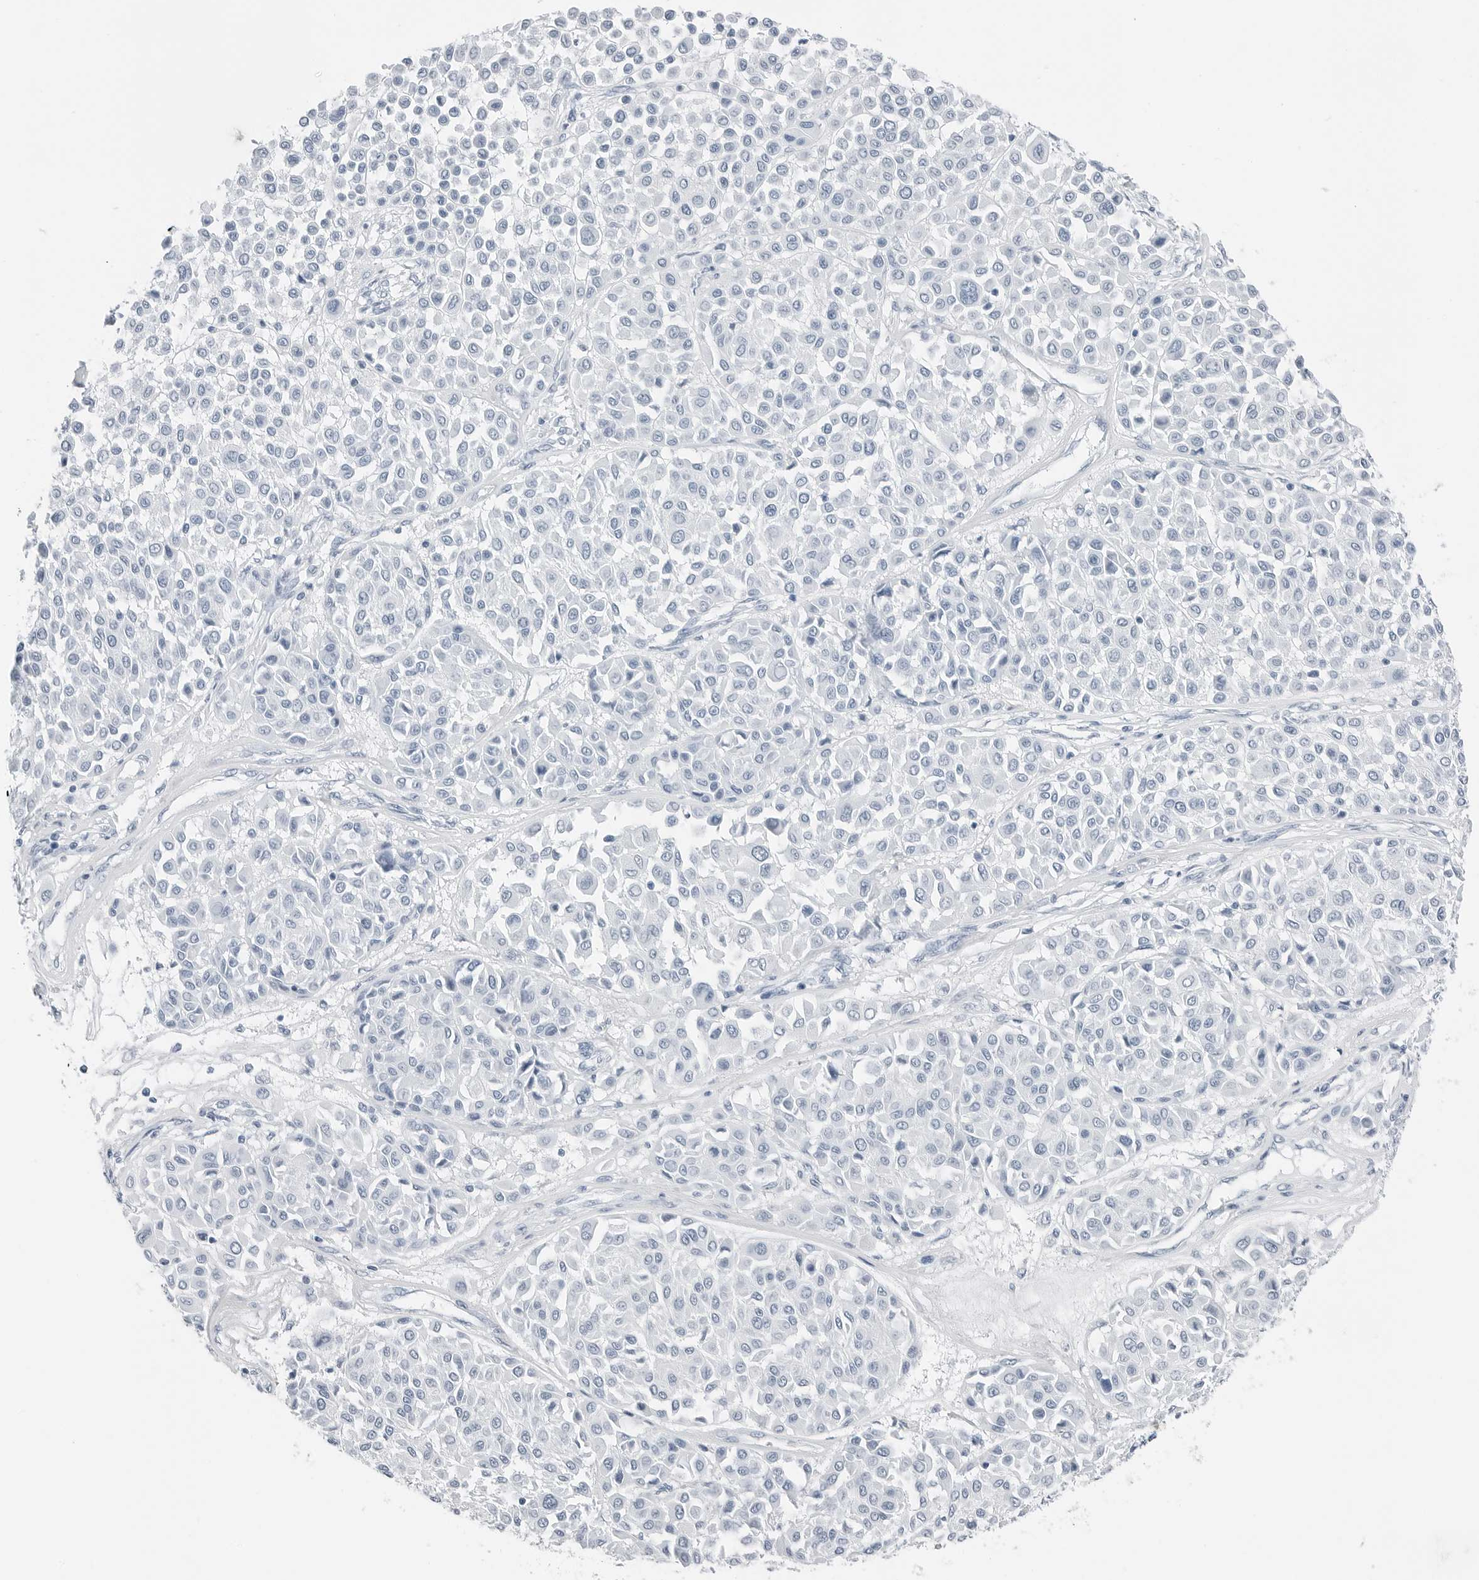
{"staining": {"intensity": "negative", "quantity": "none", "location": "none"}, "tissue": "melanoma", "cell_type": "Tumor cells", "image_type": "cancer", "snomed": [{"axis": "morphology", "description": "Malignant melanoma, Metastatic site"}, {"axis": "topography", "description": "Soft tissue"}], "caption": "Tumor cells are negative for protein expression in human malignant melanoma (metastatic site).", "gene": "SLPI", "patient": {"sex": "male", "age": 41}}